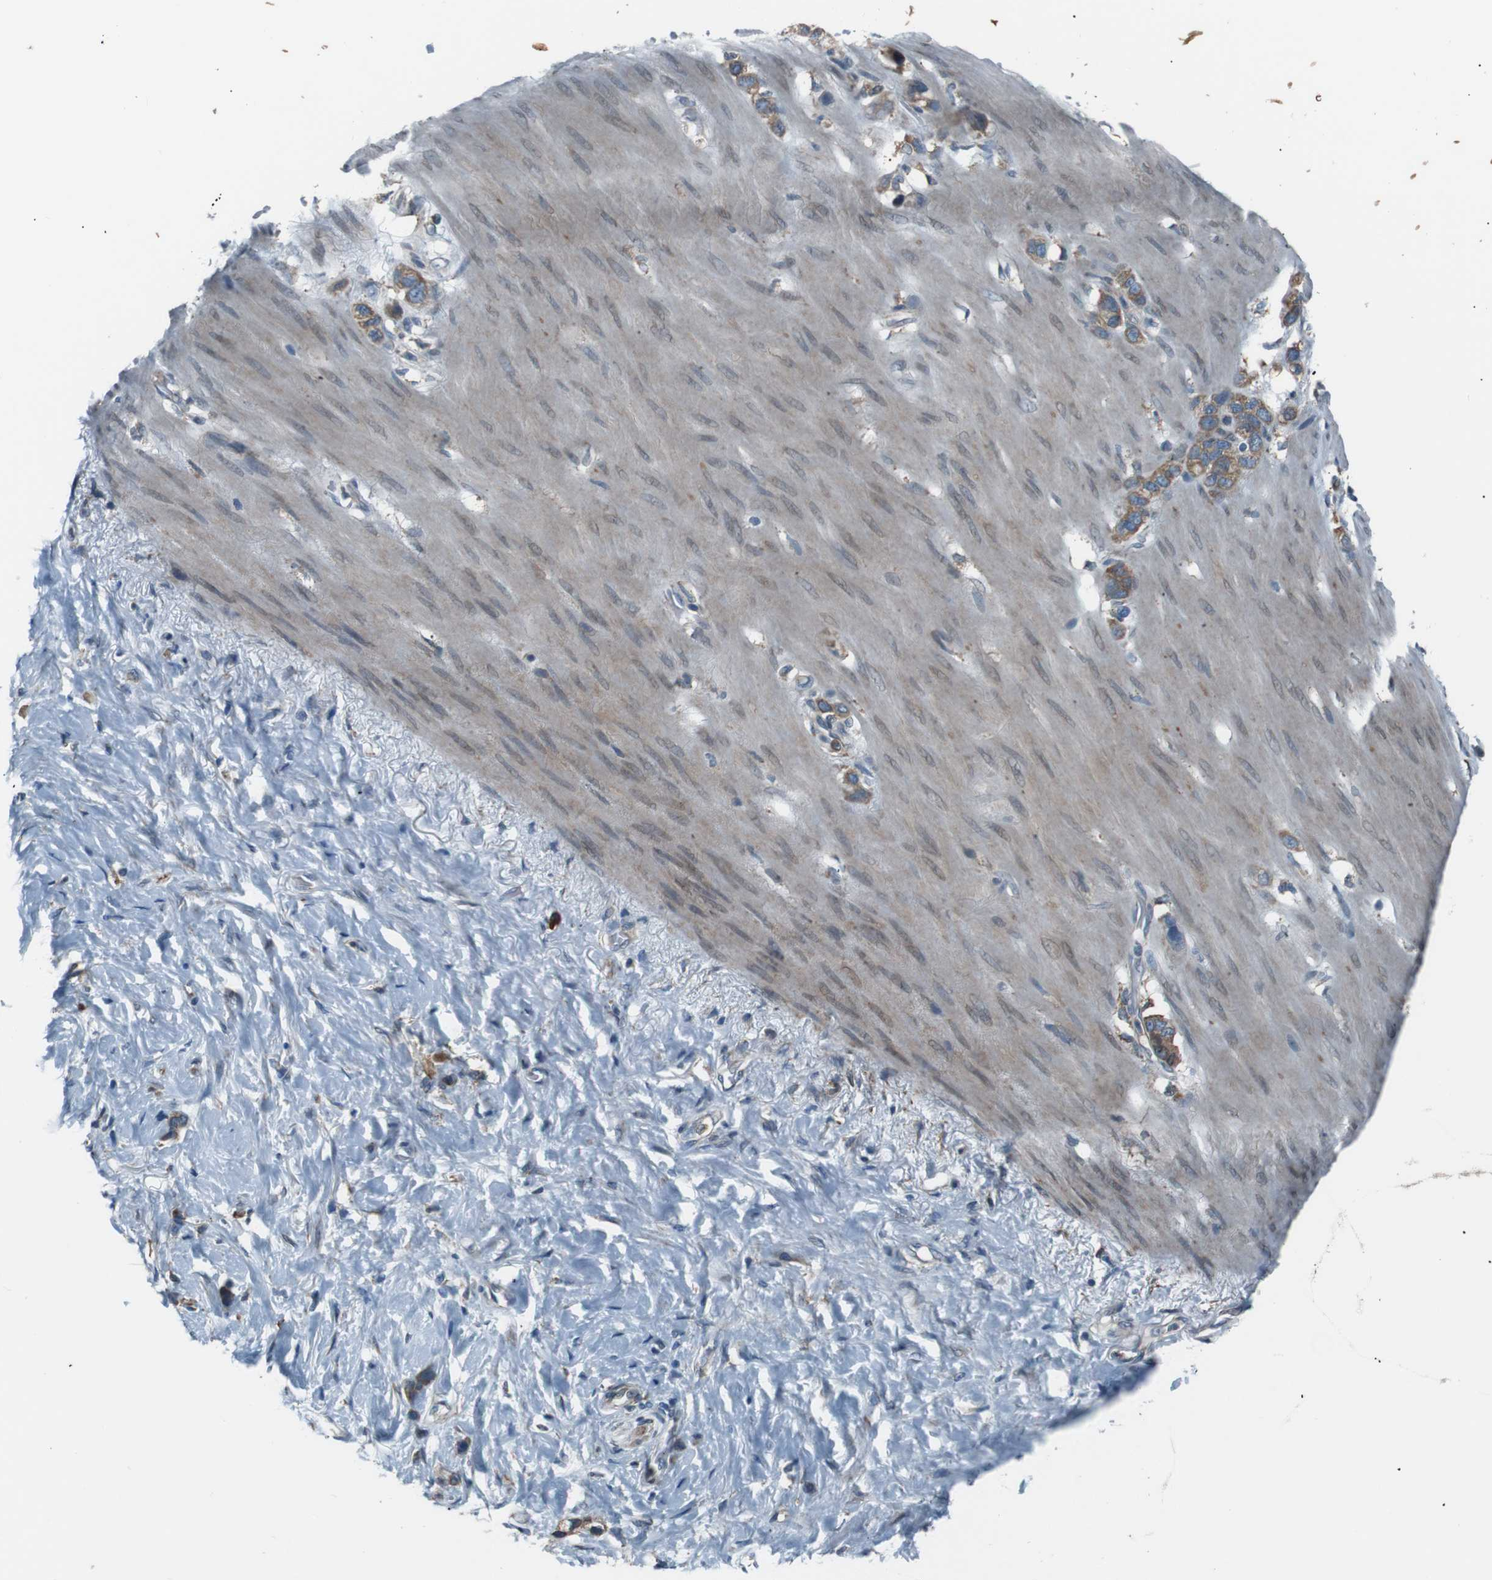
{"staining": {"intensity": "moderate", "quantity": ">75%", "location": "cytoplasmic/membranous"}, "tissue": "stomach cancer", "cell_type": "Tumor cells", "image_type": "cancer", "snomed": [{"axis": "morphology", "description": "Normal tissue, NOS"}, {"axis": "morphology", "description": "Adenocarcinoma, NOS"}, {"axis": "morphology", "description": "Adenocarcinoma, High grade"}, {"axis": "topography", "description": "Stomach, upper"}, {"axis": "topography", "description": "Stomach"}], "caption": "Protein analysis of stomach cancer tissue reveals moderate cytoplasmic/membranous expression in approximately >75% of tumor cells. (Stains: DAB (3,3'-diaminobenzidine) in brown, nuclei in blue, Microscopy: brightfield microscopy at high magnification).", "gene": "SIGMAR1", "patient": {"sex": "female", "age": 65}}